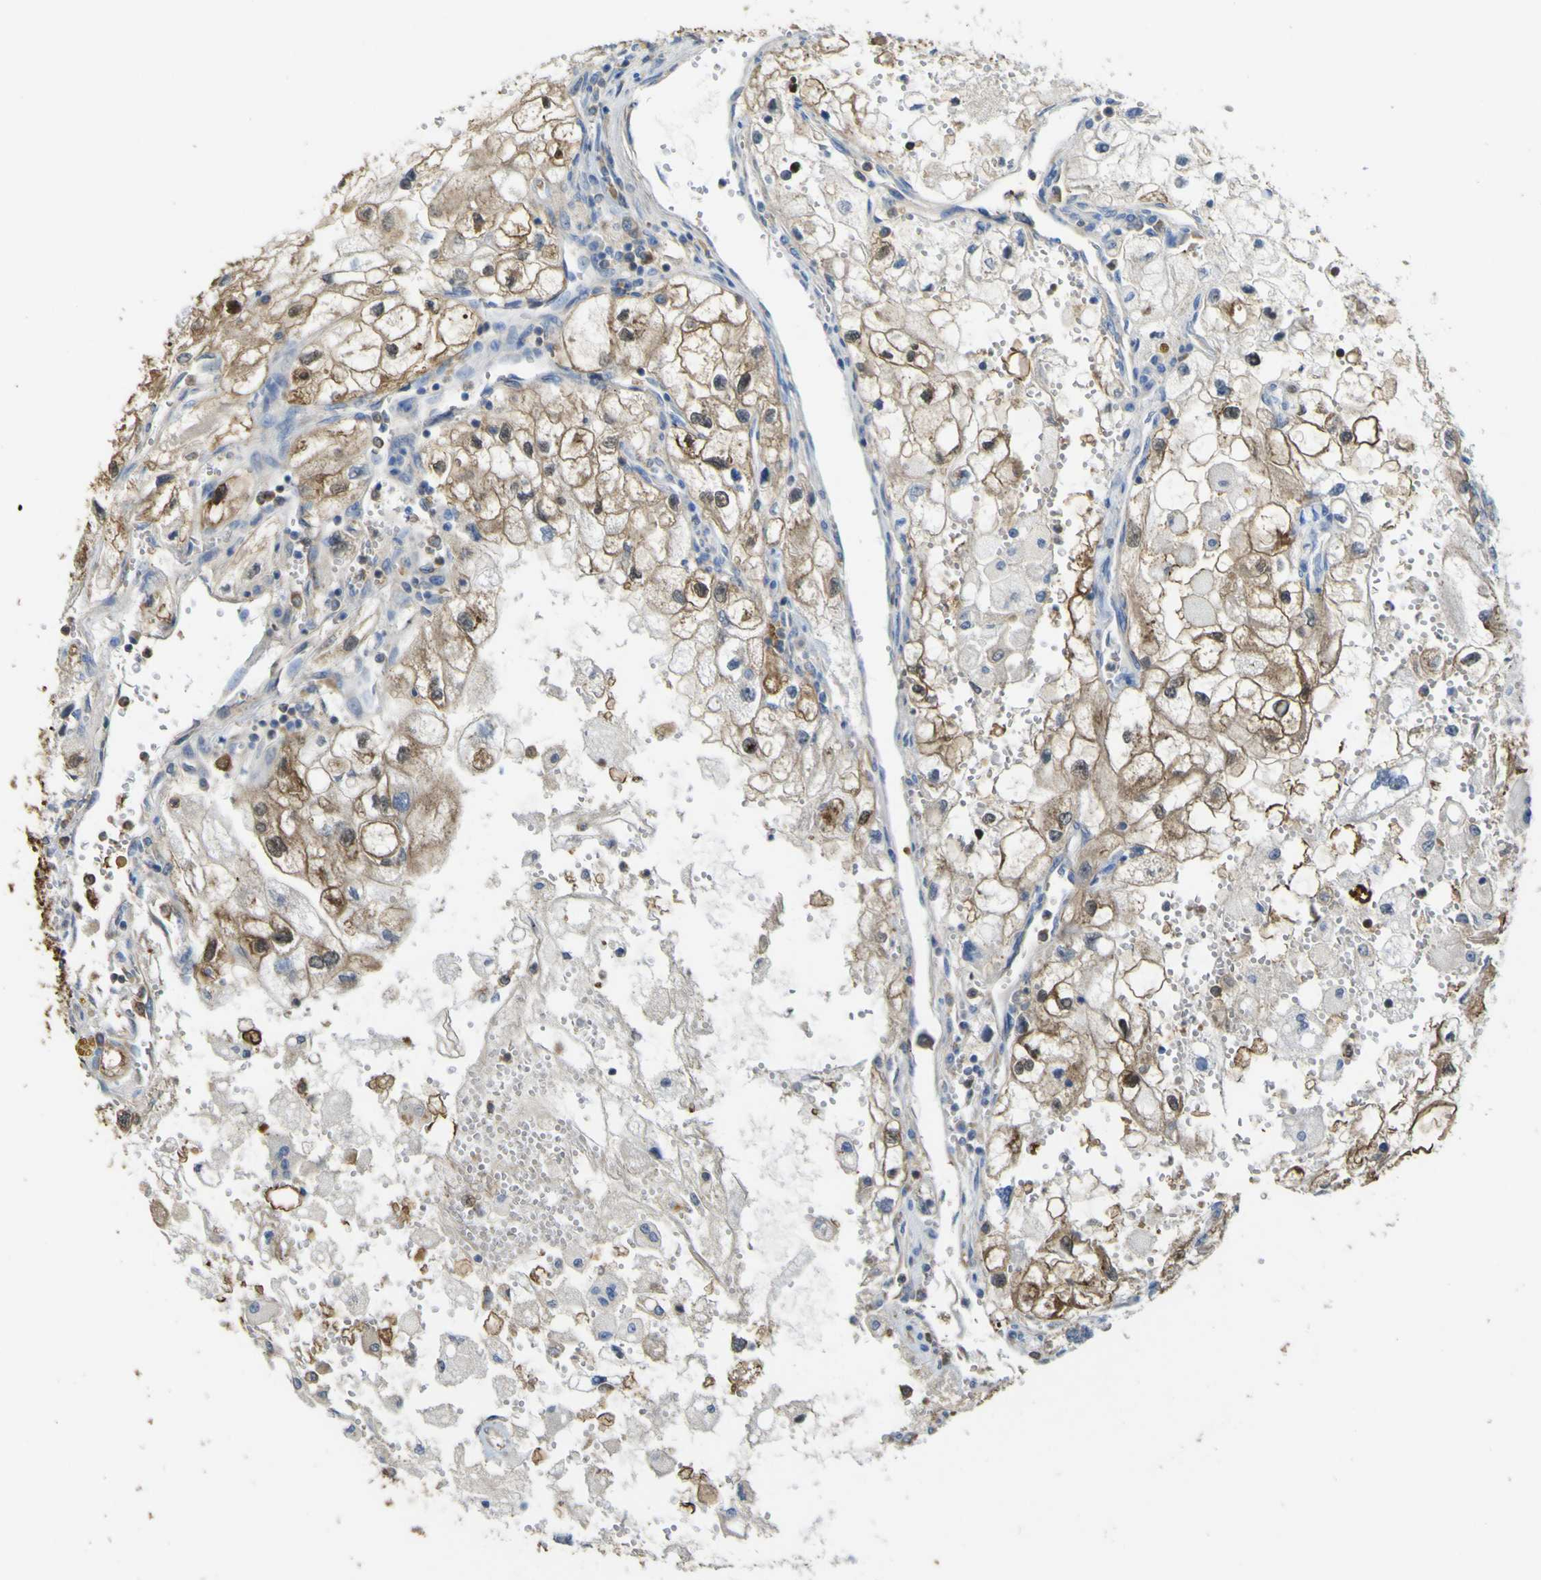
{"staining": {"intensity": "moderate", "quantity": ">75%", "location": "cytoplasmic/membranous"}, "tissue": "renal cancer", "cell_type": "Tumor cells", "image_type": "cancer", "snomed": [{"axis": "morphology", "description": "Adenocarcinoma, NOS"}, {"axis": "topography", "description": "Kidney"}], "caption": "Renal cancer tissue reveals moderate cytoplasmic/membranous expression in about >75% of tumor cells", "gene": "ABHD3", "patient": {"sex": "female", "age": 70}}